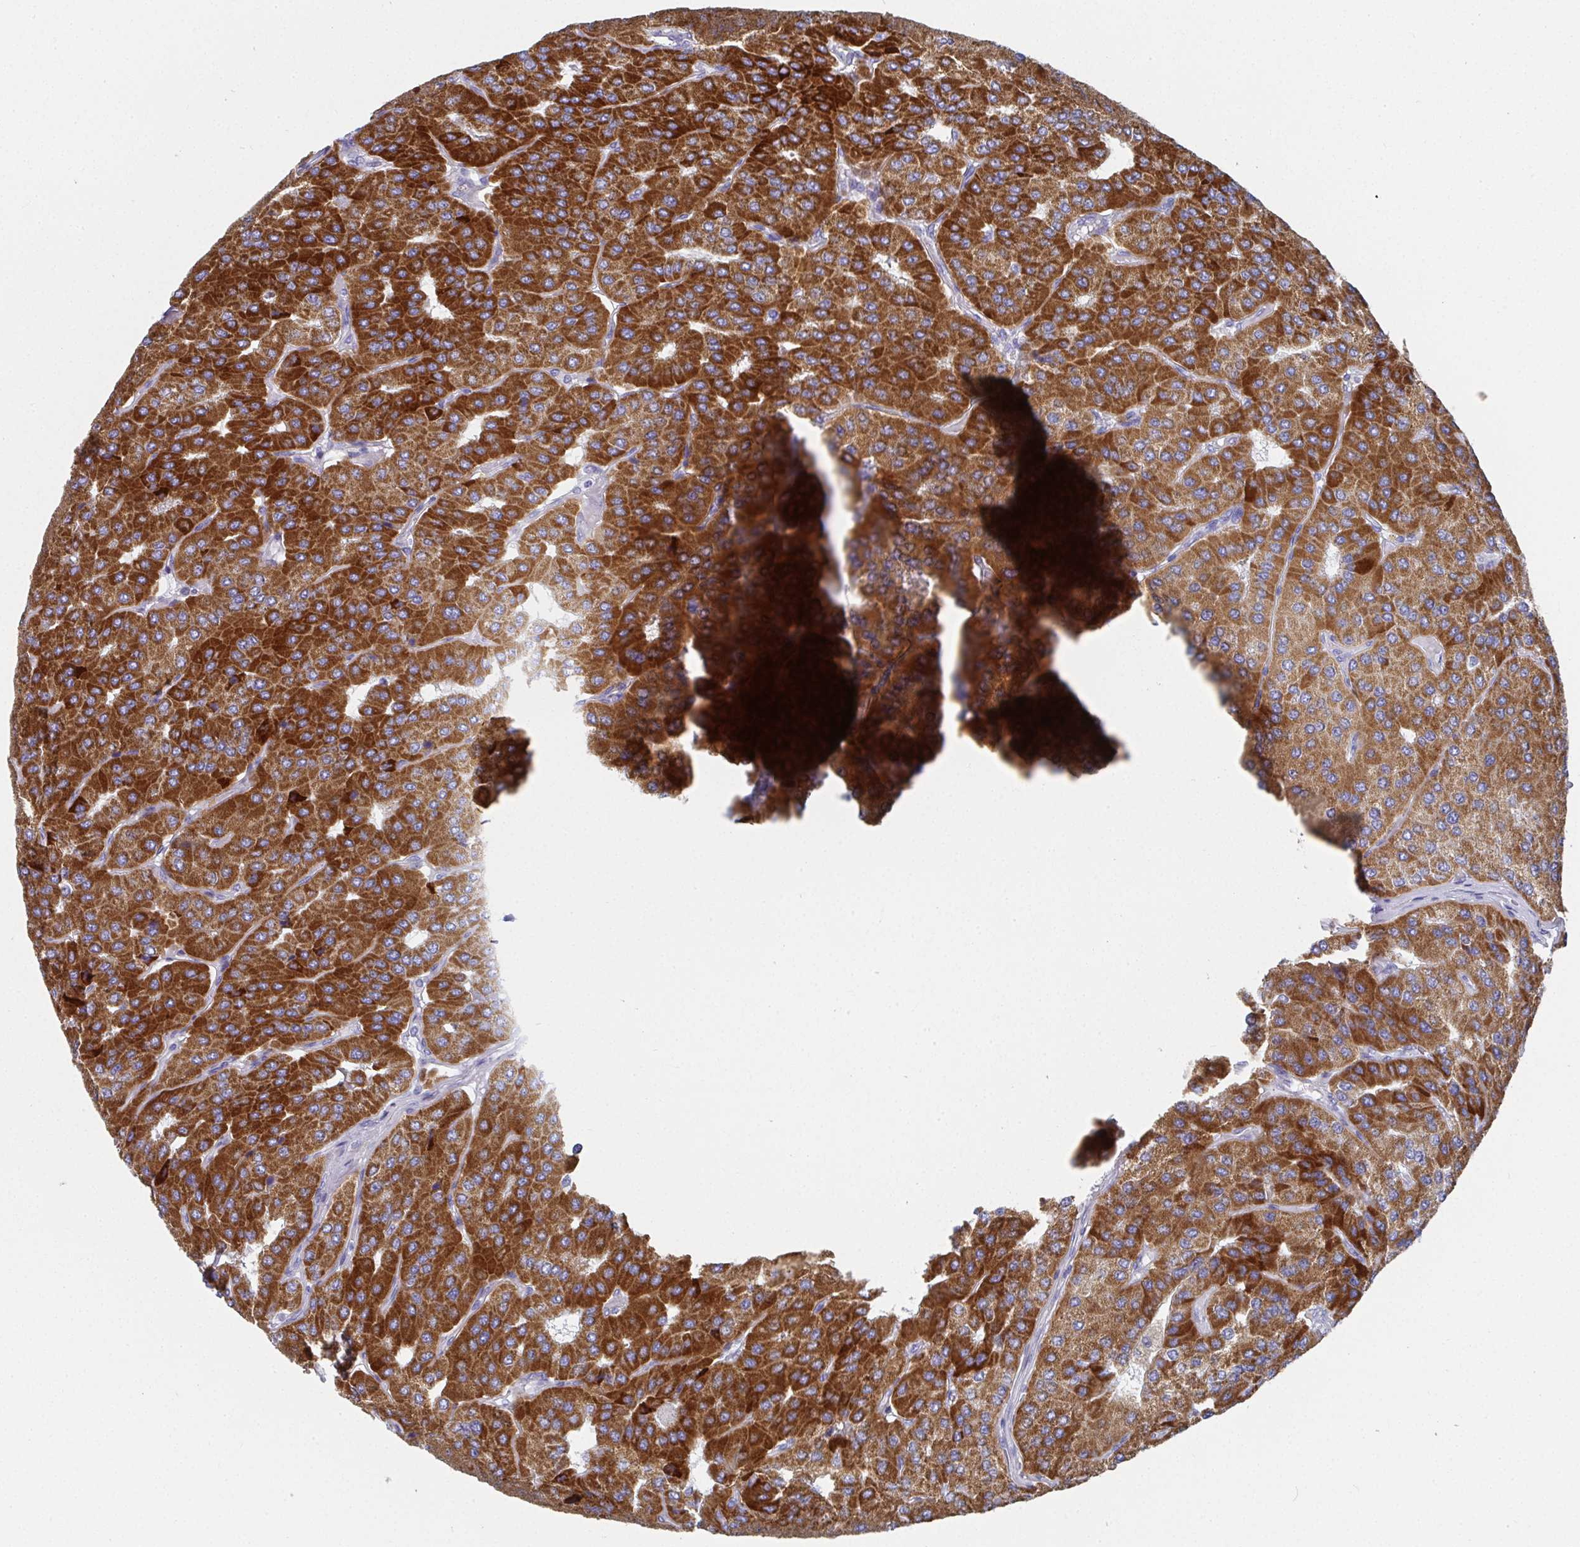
{"staining": {"intensity": "strong", "quantity": ">75%", "location": "cytoplasmic/membranous"}, "tissue": "parathyroid gland", "cell_type": "Glandular cells", "image_type": "normal", "snomed": [{"axis": "morphology", "description": "Normal tissue, NOS"}, {"axis": "morphology", "description": "Adenoma, NOS"}, {"axis": "topography", "description": "Parathyroid gland"}], "caption": "This is a histology image of IHC staining of unremarkable parathyroid gland, which shows strong expression in the cytoplasmic/membranous of glandular cells.", "gene": "ATP5F1C", "patient": {"sex": "female", "age": 86}}